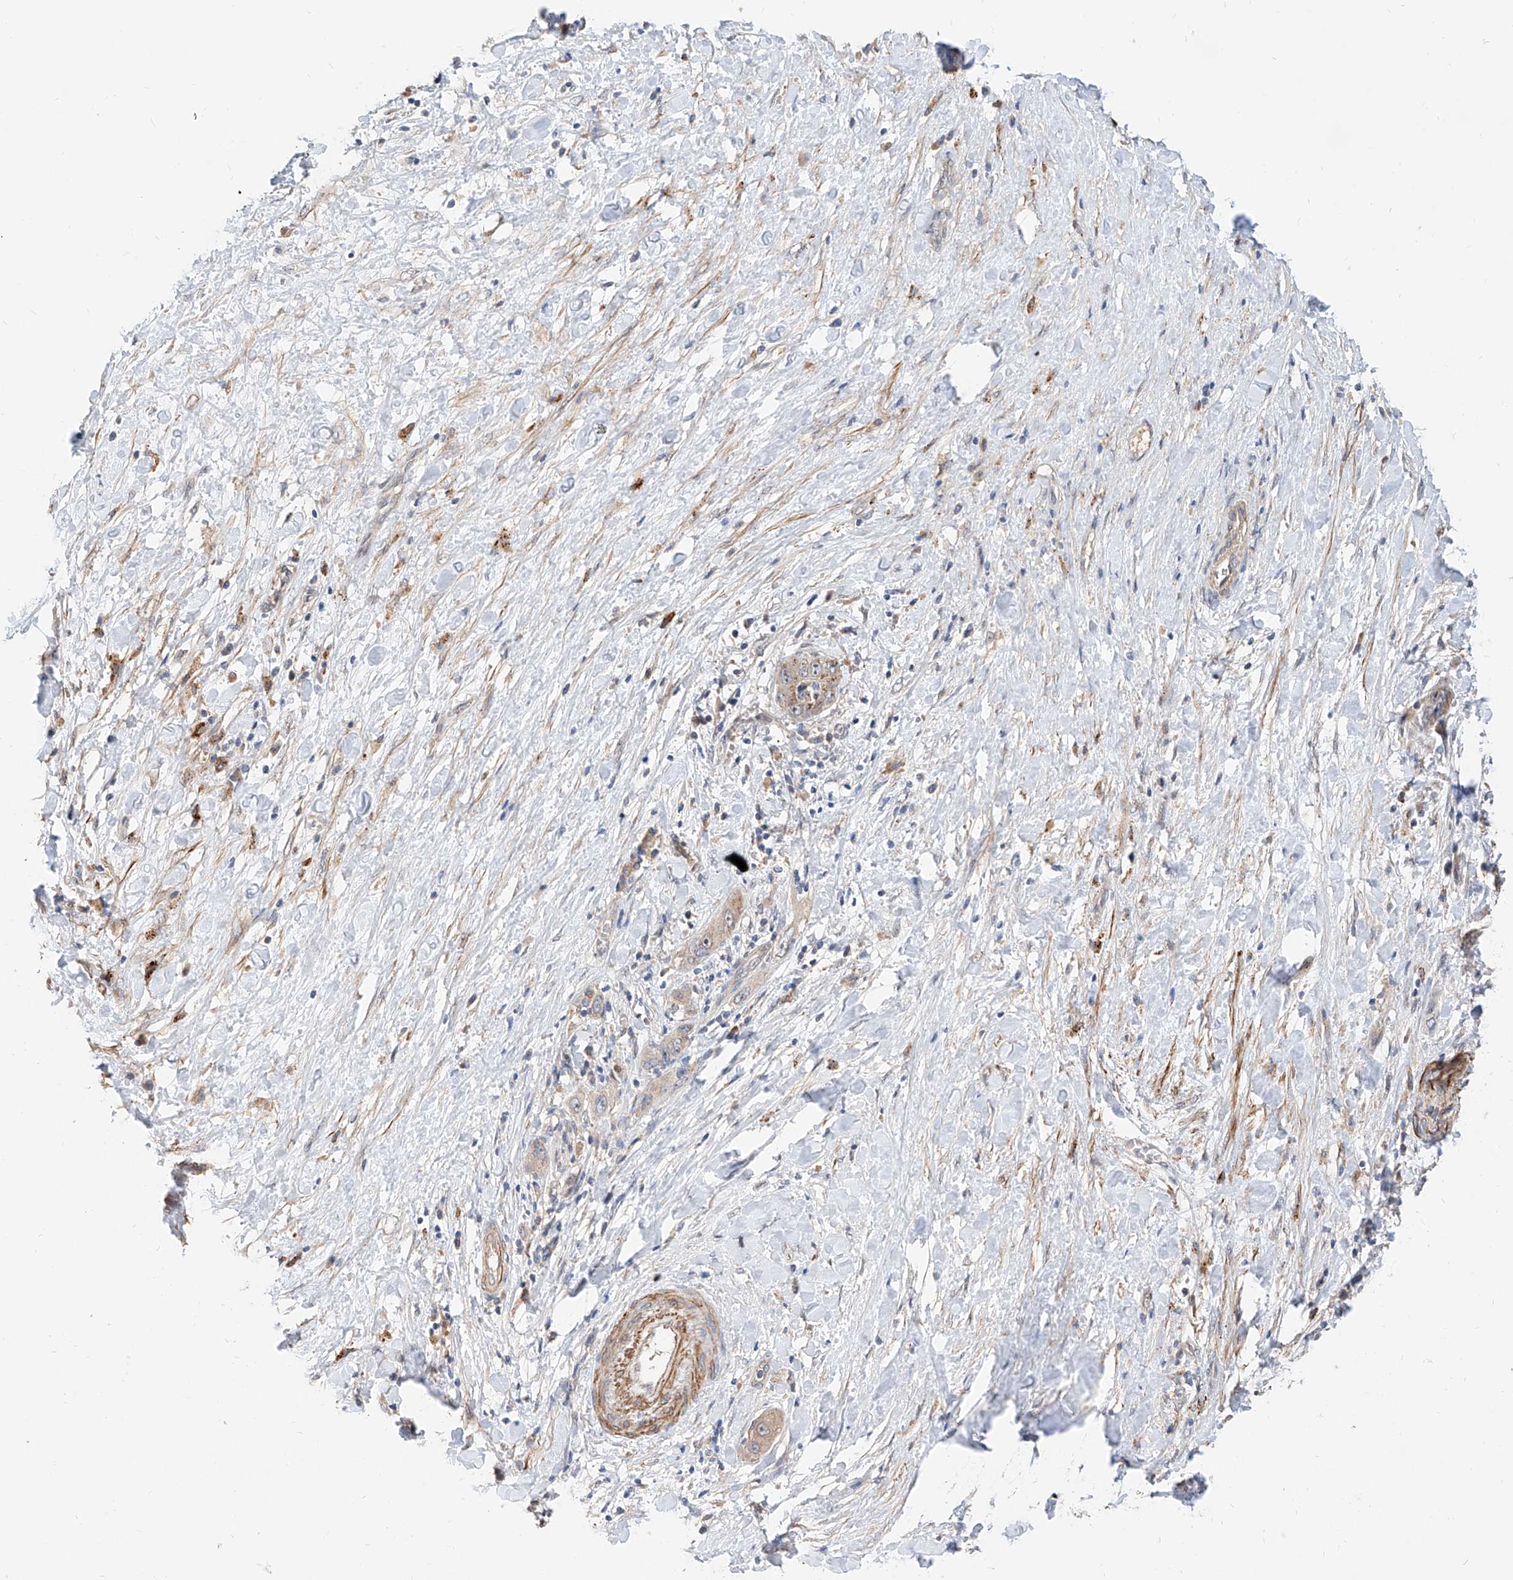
{"staining": {"intensity": "weak", "quantity": "25%-75%", "location": "cytoplasmic/membranous"}, "tissue": "liver cancer", "cell_type": "Tumor cells", "image_type": "cancer", "snomed": [{"axis": "morphology", "description": "Cholangiocarcinoma"}, {"axis": "topography", "description": "Liver"}], "caption": "High-magnification brightfield microscopy of liver cancer (cholangiocarcinoma) stained with DAB (3,3'-diaminobenzidine) (brown) and counterstained with hematoxylin (blue). tumor cells exhibit weak cytoplasmic/membranous positivity is present in approximately25%-75% of cells.", "gene": "MAGEE2", "patient": {"sex": "female", "age": 52}}